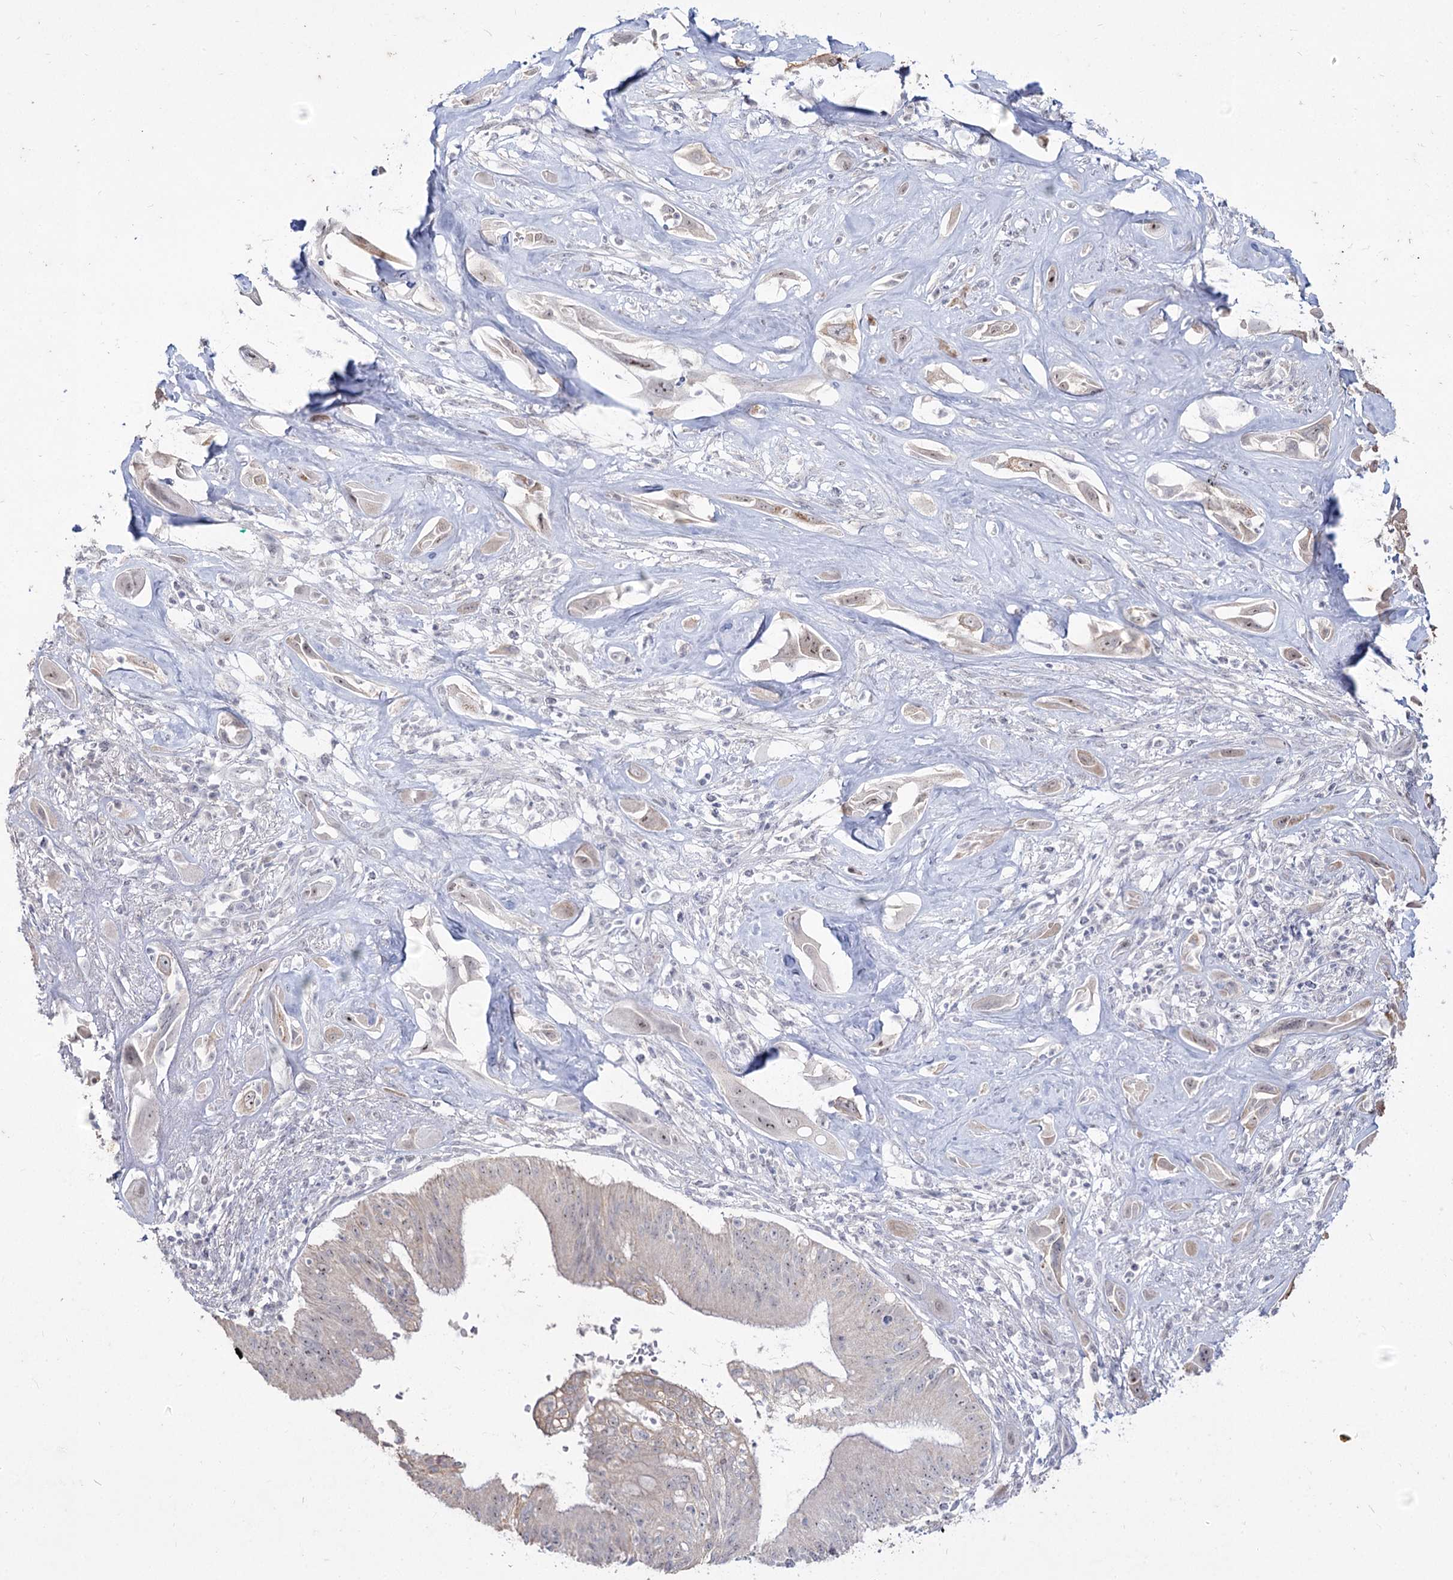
{"staining": {"intensity": "negative", "quantity": "none", "location": "none"}, "tissue": "pancreatic cancer", "cell_type": "Tumor cells", "image_type": "cancer", "snomed": [{"axis": "morphology", "description": "Adenocarcinoma, NOS"}, {"axis": "topography", "description": "Pancreas"}], "caption": "The photomicrograph displays no staining of tumor cells in adenocarcinoma (pancreatic).", "gene": "DDX50", "patient": {"sex": "male", "age": 68}}